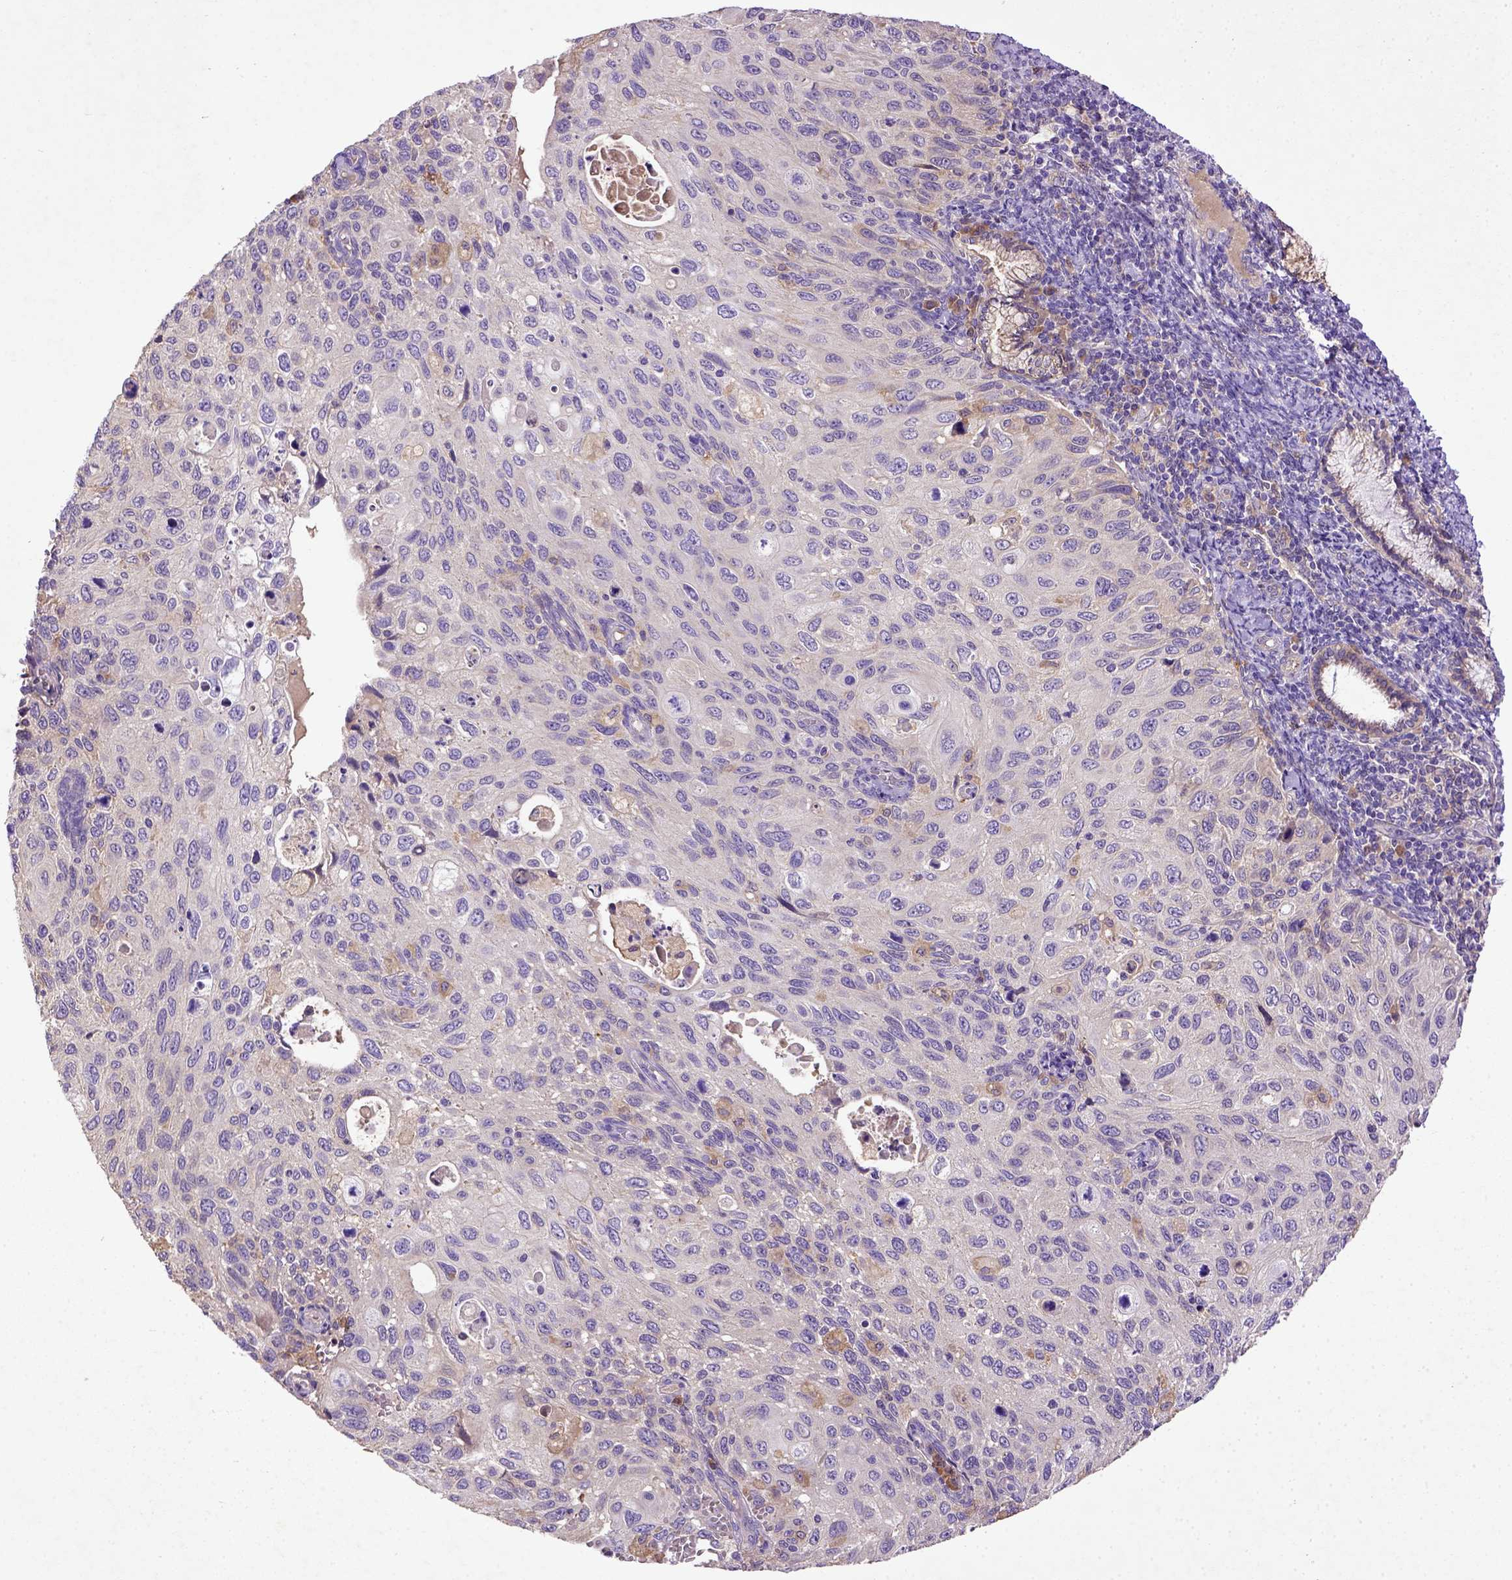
{"staining": {"intensity": "negative", "quantity": "none", "location": "none"}, "tissue": "cervical cancer", "cell_type": "Tumor cells", "image_type": "cancer", "snomed": [{"axis": "morphology", "description": "Squamous cell carcinoma, NOS"}, {"axis": "topography", "description": "Cervix"}], "caption": "Immunohistochemical staining of human cervical cancer reveals no significant expression in tumor cells. The staining was performed using DAB (3,3'-diaminobenzidine) to visualize the protein expression in brown, while the nuclei were stained in blue with hematoxylin (Magnification: 20x).", "gene": "DEPDC1B", "patient": {"sex": "female", "age": 70}}